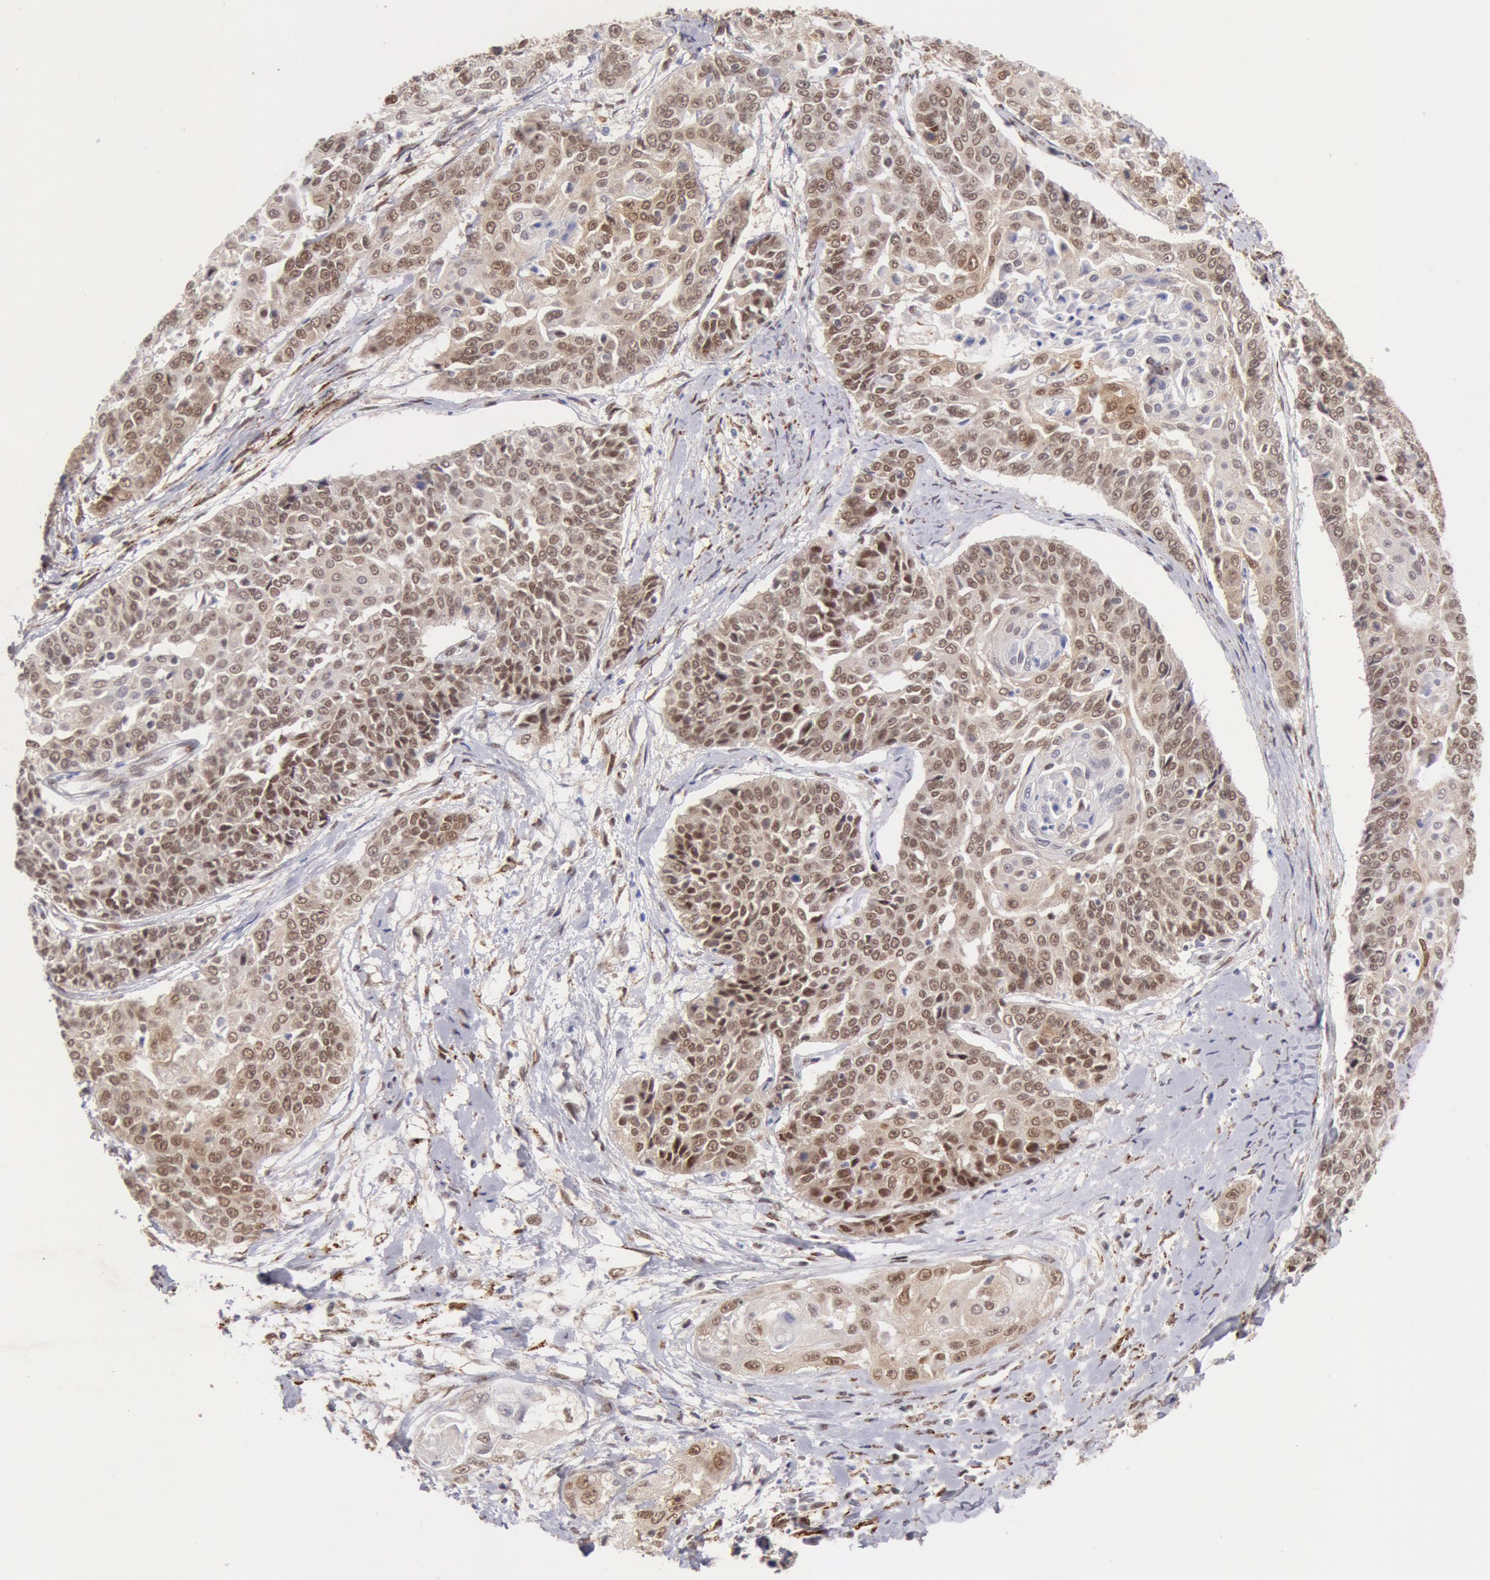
{"staining": {"intensity": "moderate", "quantity": ">75%", "location": "cytoplasmic/membranous,nuclear"}, "tissue": "cervical cancer", "cell_type": "Tumor cells", "image_type": "cancer", "snomed": [{"axis": "morphology", "description": "Squamous cell carcinoma, NOS"}, {"axis": "topography", "description": "Cervix"}], "caption": "About >75% of tumor cells in human squamous cell carcinoma (cervical) reveal moderate cytoplasmic/membranous and nuclear protein expression as visualized by brown immunohistochemical staining.", "gene": "CDKN2B", "patient": {"sex": "female", "age": 64}}